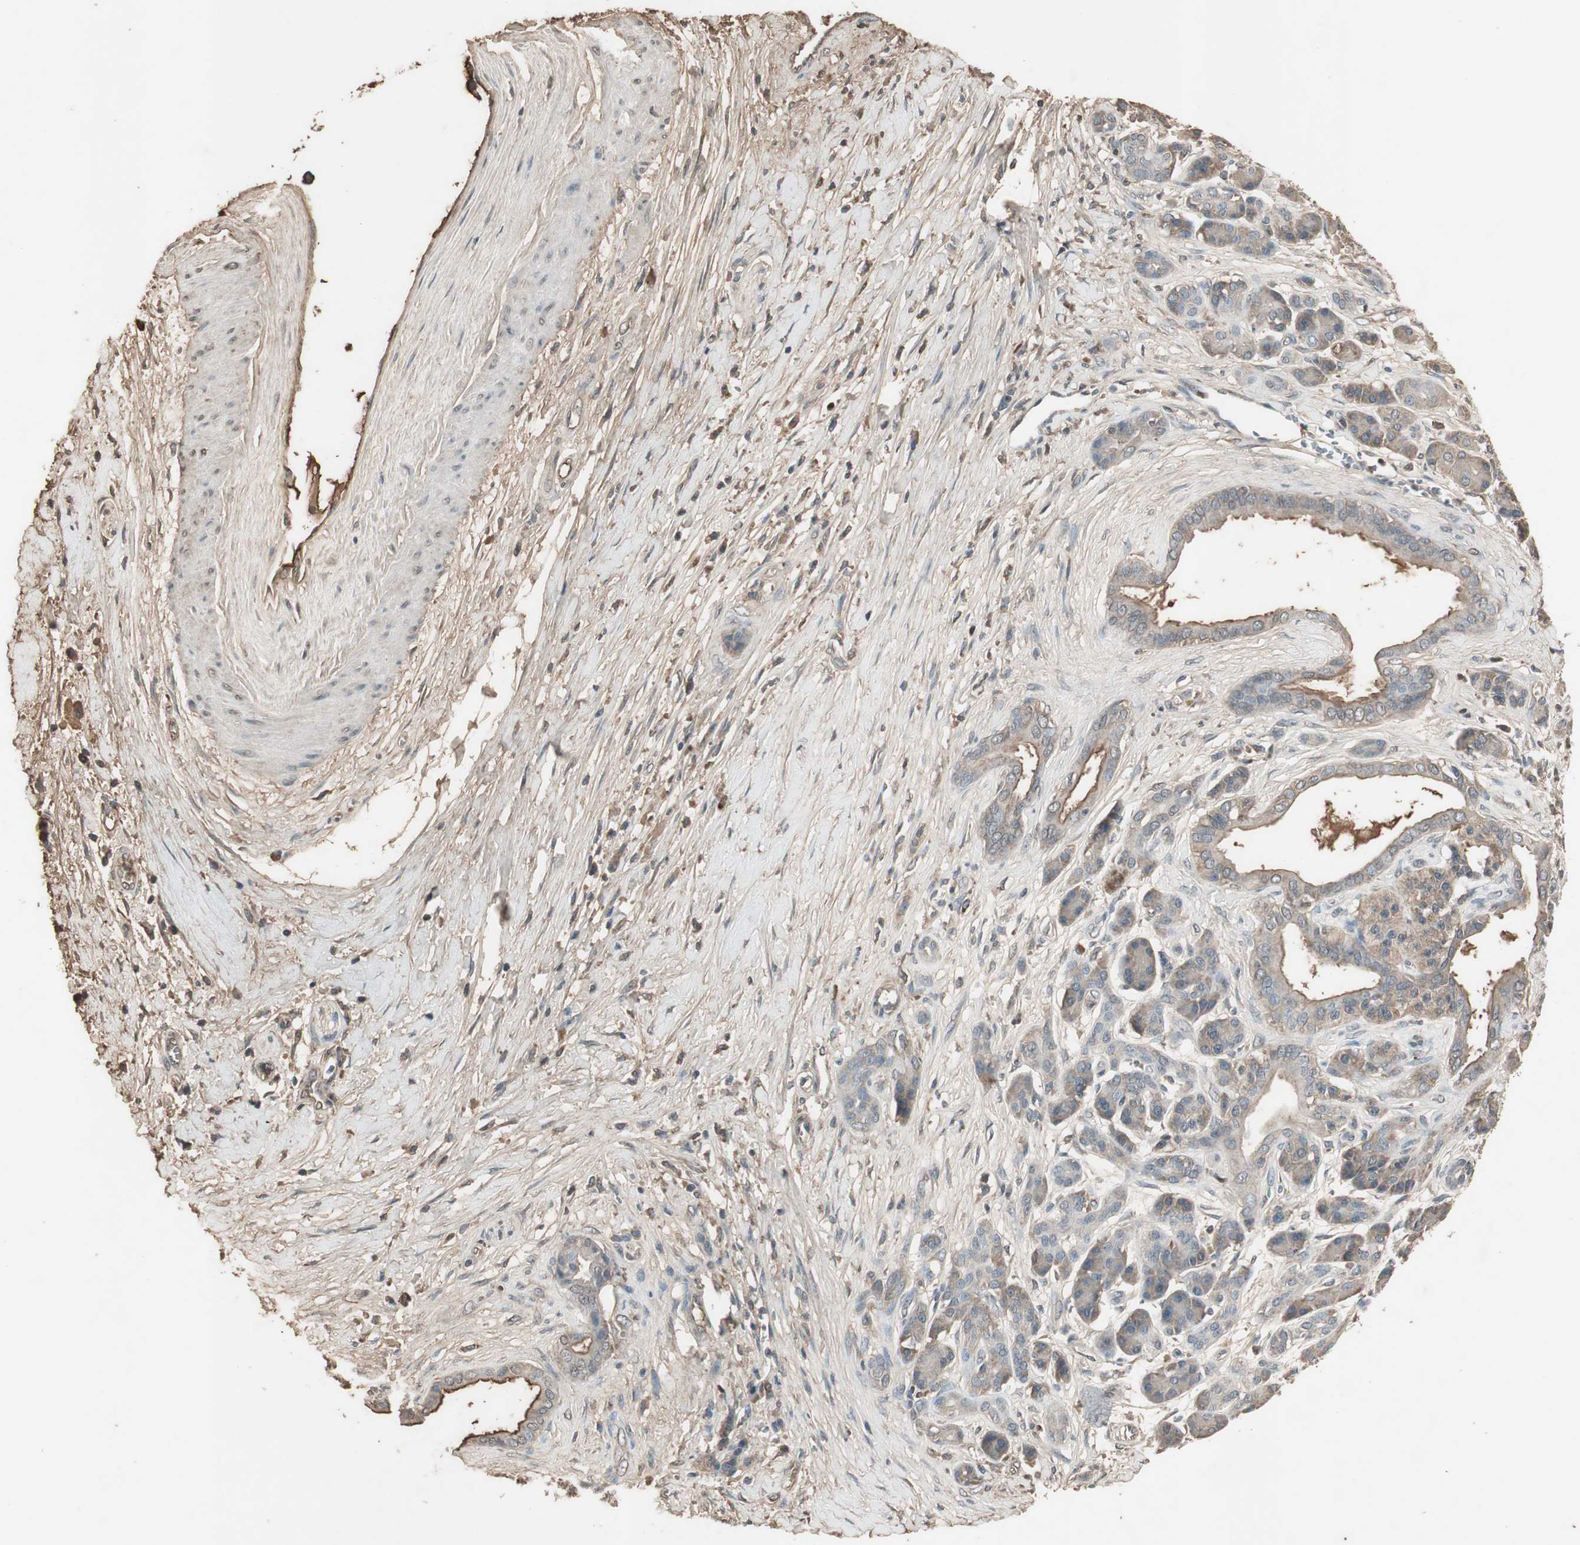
{"staining": {"intensity": "weak", "quantity": ">75%", "location": "cytoplasmic/membranous"}, "tissue": "pancreatic cancer", "cell_type": "Tumor cells", "image_type": "cancer", "snomed": [{"axis": "morphology", "description": "Adenocarcinoma, NOS"}, {"axis": "topography", "description": "Pancreas"}], "caption": "Immunohistochemical staining of pancreatic adenocarcinoma shows low levels of weak cytoplasmic/membranous protein staining in about >75% of tumor cells. The staining is performed using DAB (3,3'-diaminobenzidine) brown chromogen to label protein expression. The nuclei are counter-stained blue using hematoxylin.", "gene": "MMP14", "patient": {"sex": "male", "age": 59}}